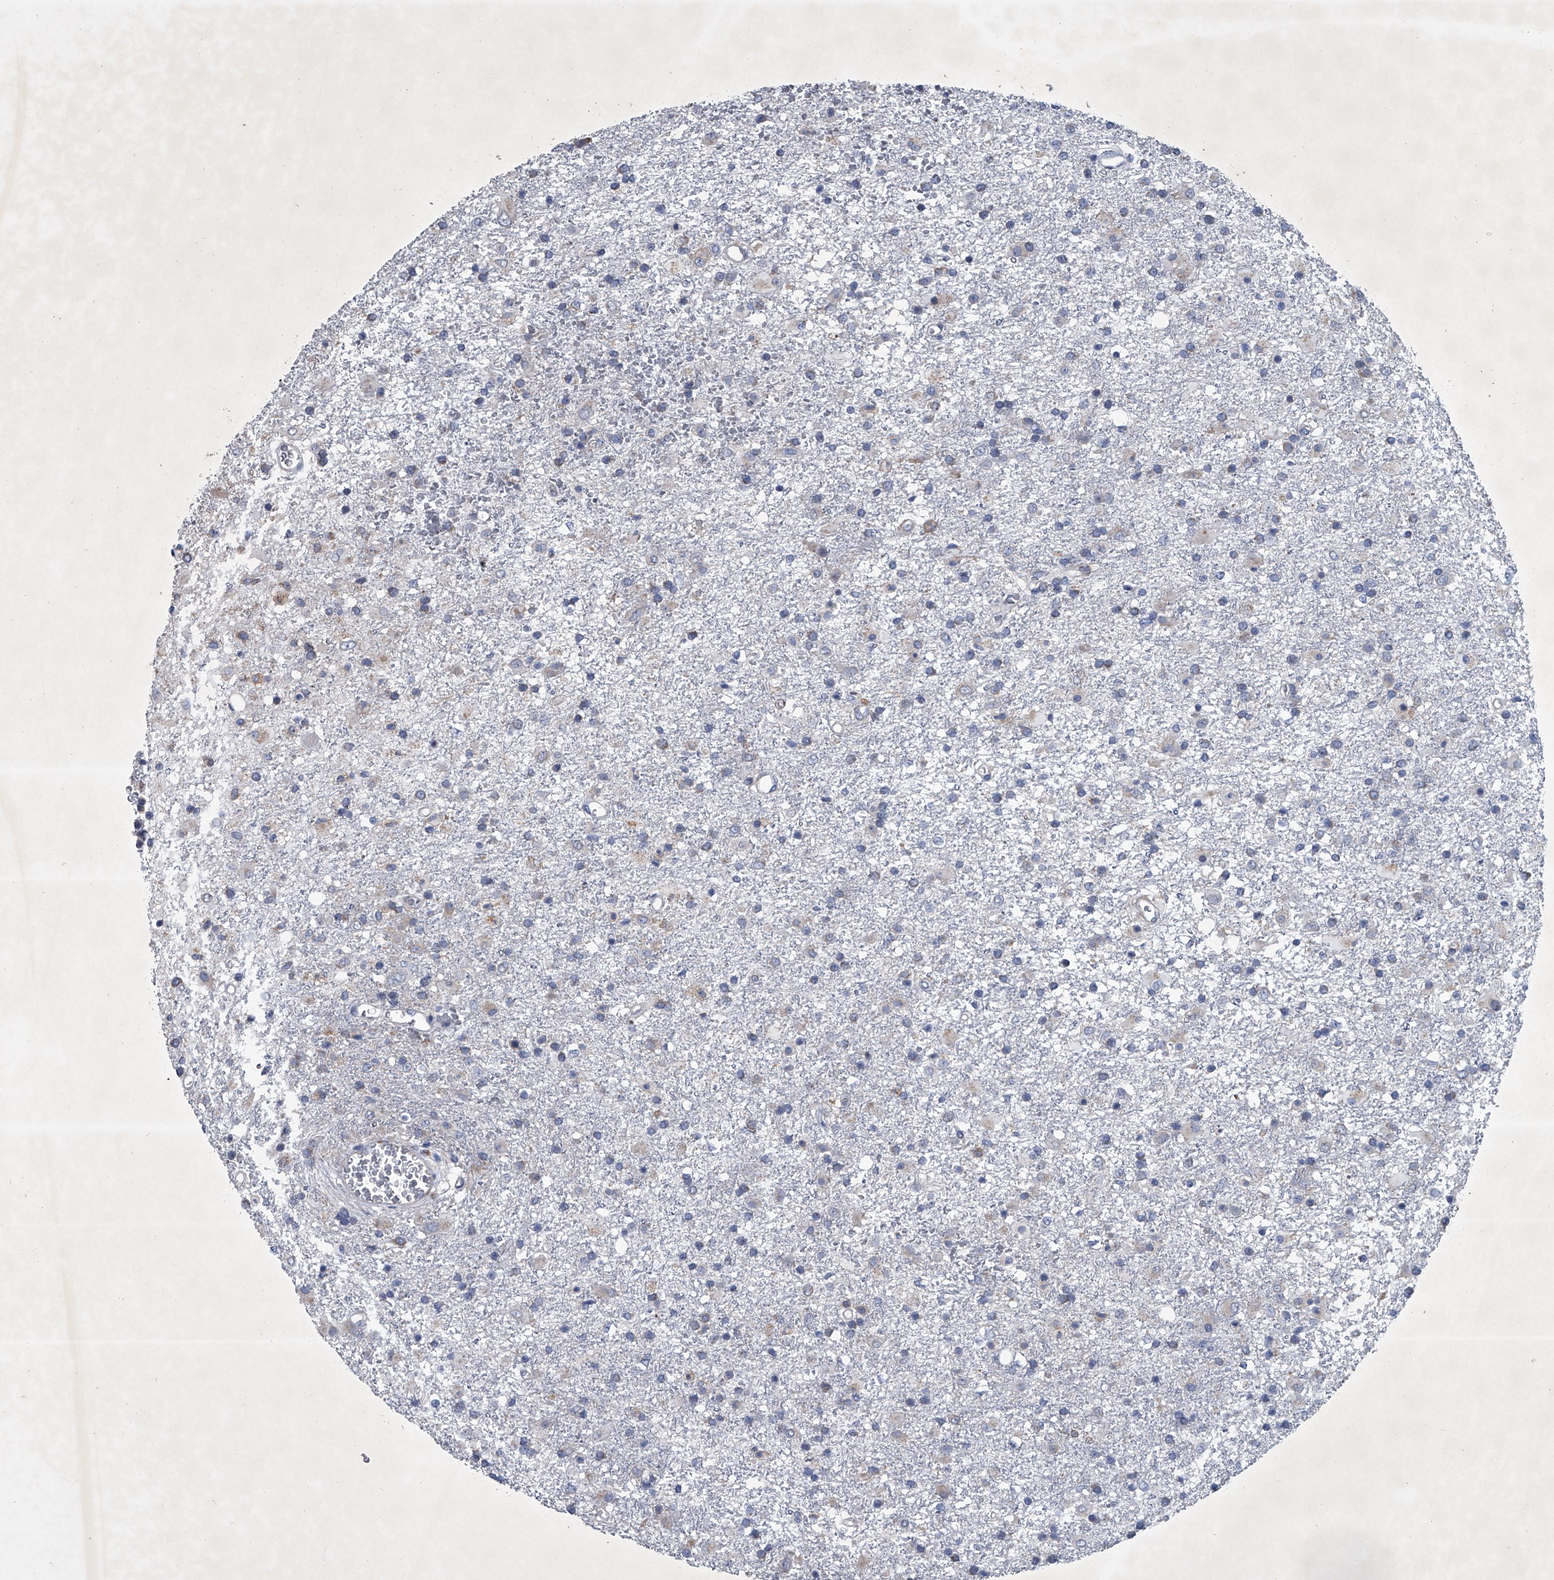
{"staining": {"intensity": "negative", "quantity": "none", "location": "none"}, "tissue": "glioma", "cell_type": "Tumor cells", "image_type": "cancer", "snomed": [{"axis": "morphology", "description": "Glioma, malignant, Low grade"}, {"axis": "topography", "description": "Brain"}], "caption": "This is an immunohistochemistry (IHC) photomicrograph of human glioma. There is no staining in tumor cells.", "gene": "ABCG1", "patient": {"sex": "male", "age": 65}}